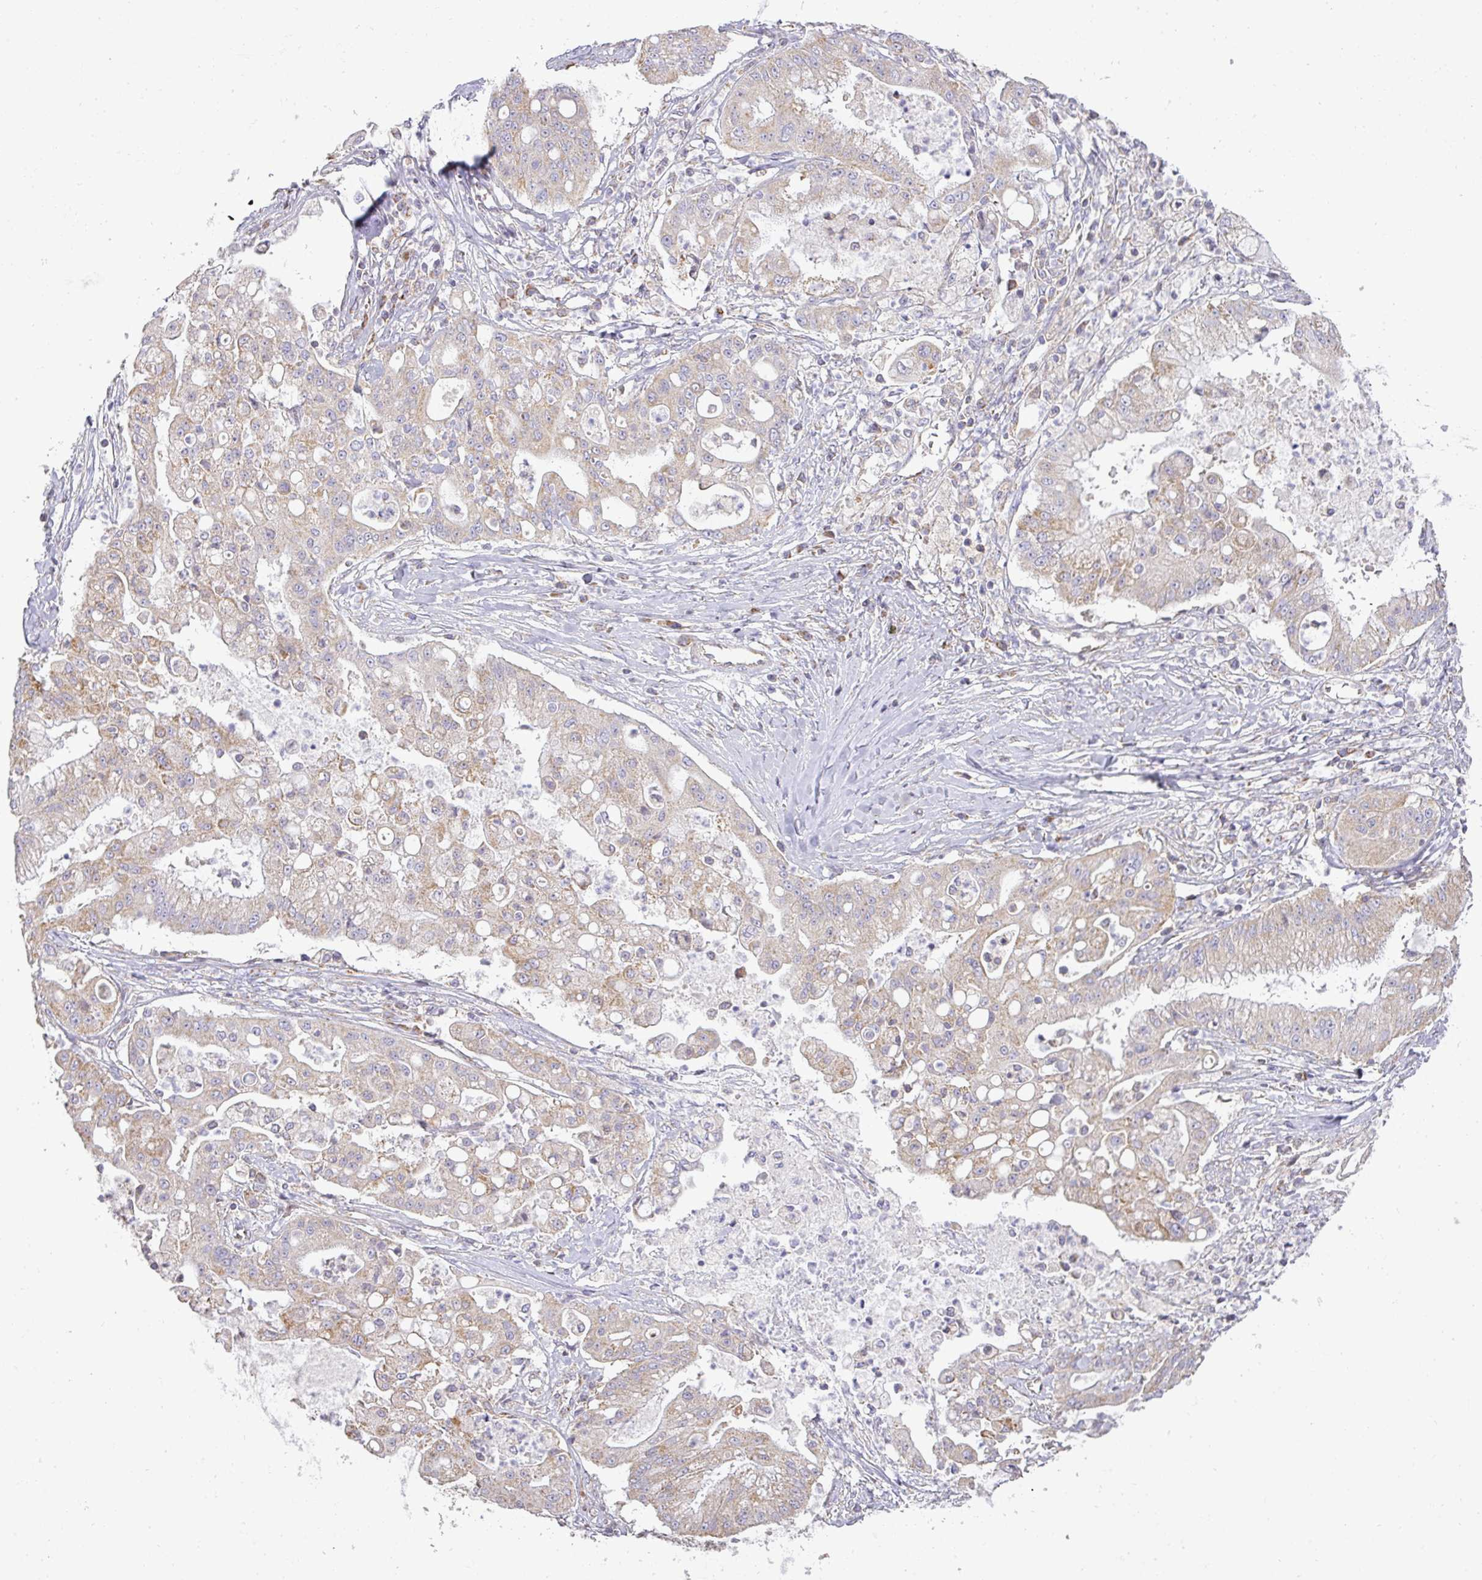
{"staining": {"intensity": "moderate", "quantity": "25%-75%", "location": "cytoplasmic/membranous"}, "tissue": "ovarian cancer", "cell_type": "Tumor cells", "image_type": "cancer", "snomed": [{"axis": "morphology", "description": "Cystadenocarcinoma, mucinous, NOS"}, {"axis": "topography", "description": "Ovary"}], "caption": "Brown immunohistochemical staining in human mucinous cystadenocarcinoma (ovarian) displays moderate cytoplasmic/membranous positivity in approximately 25%-75% of tumor cells.", "gene": "ZNF211", "patient": {"sex": "female", "age": 70}}